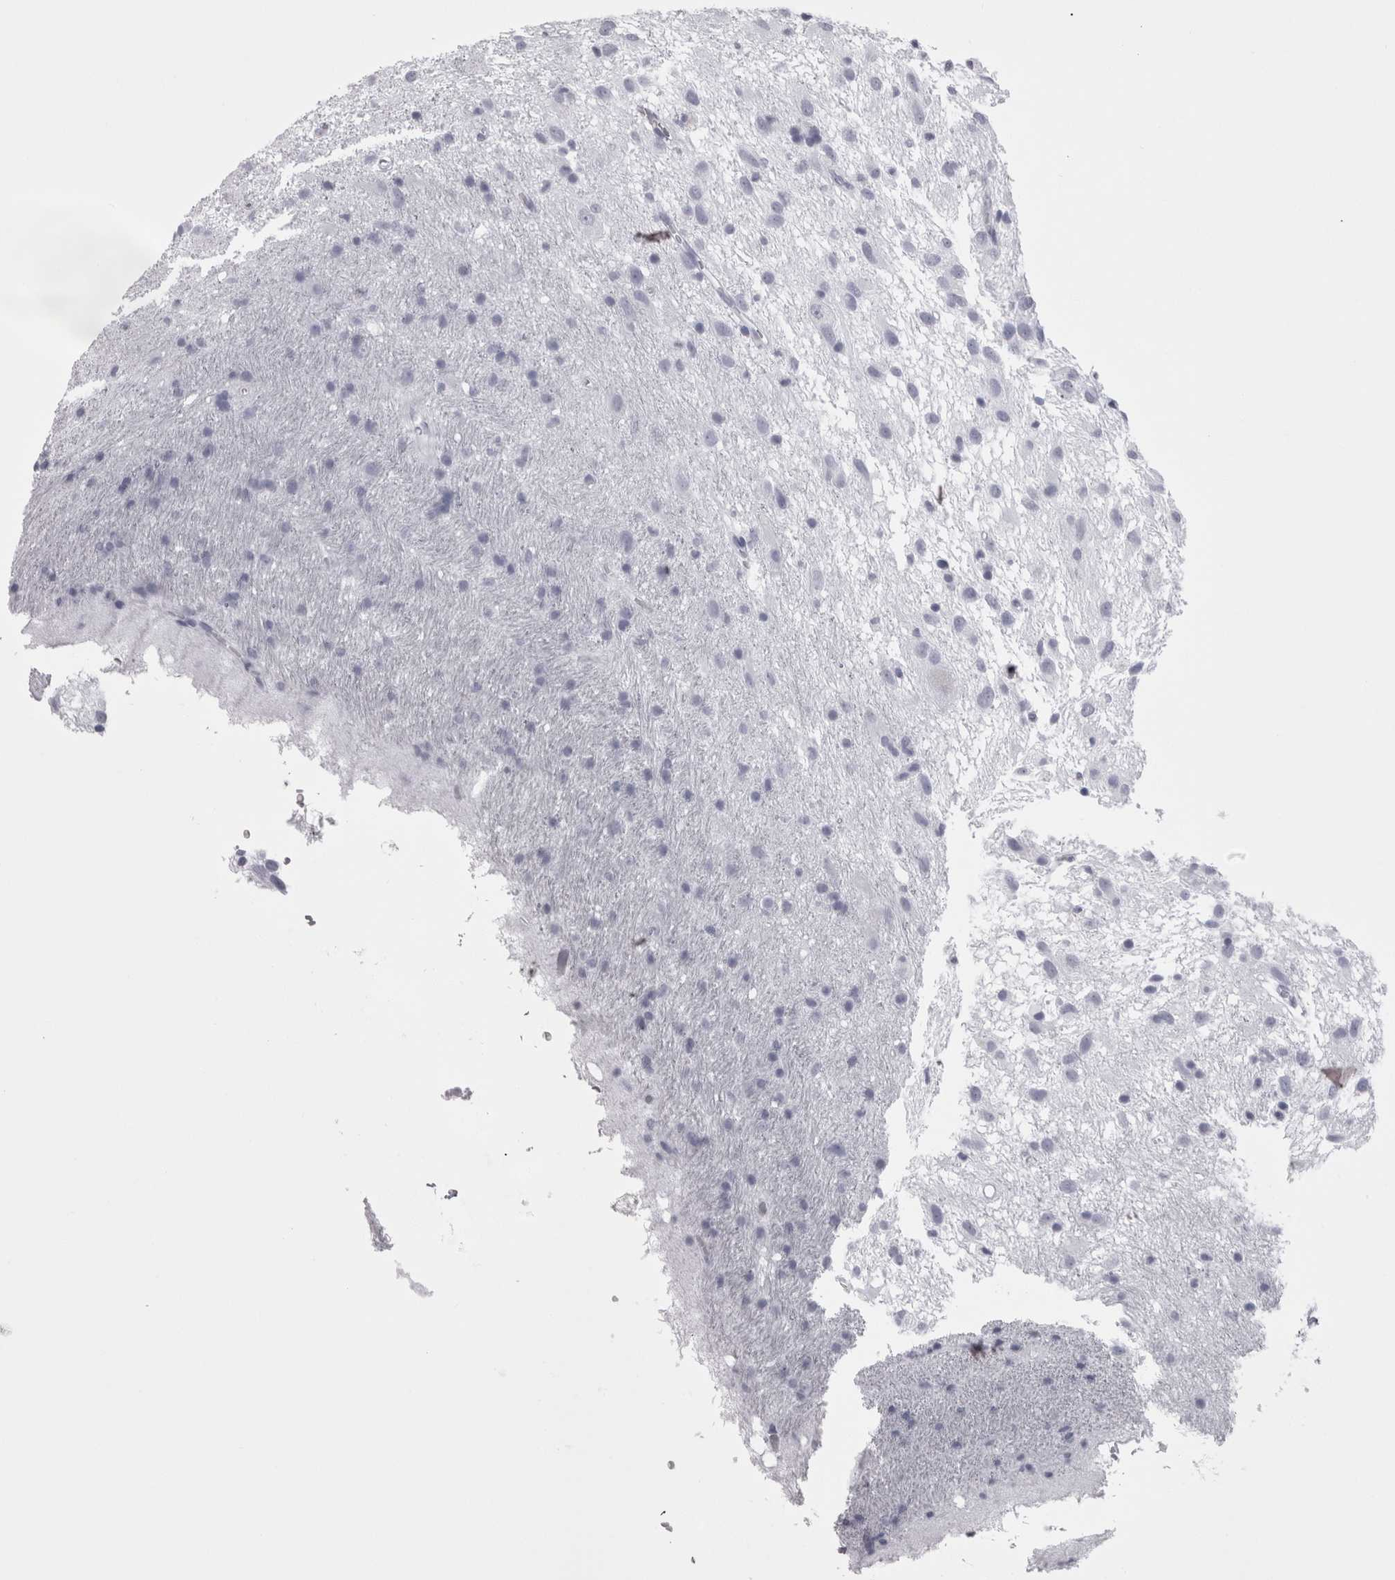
{"staining": {"intensity": "negative", "quantity": "none", "location": "none"}, "tissue": "glioma", "cell_type": "Tumor cells", "image_type": "cancer", "snomed": [{"axis": "morphology", "description": "Glioma, malignant, Low grade"}, {"axis": "topography", "description": "Brain"}], "caption": "Immunohistochemical staining of human glioma exhibits no significant expression in tumor cells.", "gene": "SKAP1", "patient": {"sex": "male", "age": 77}}